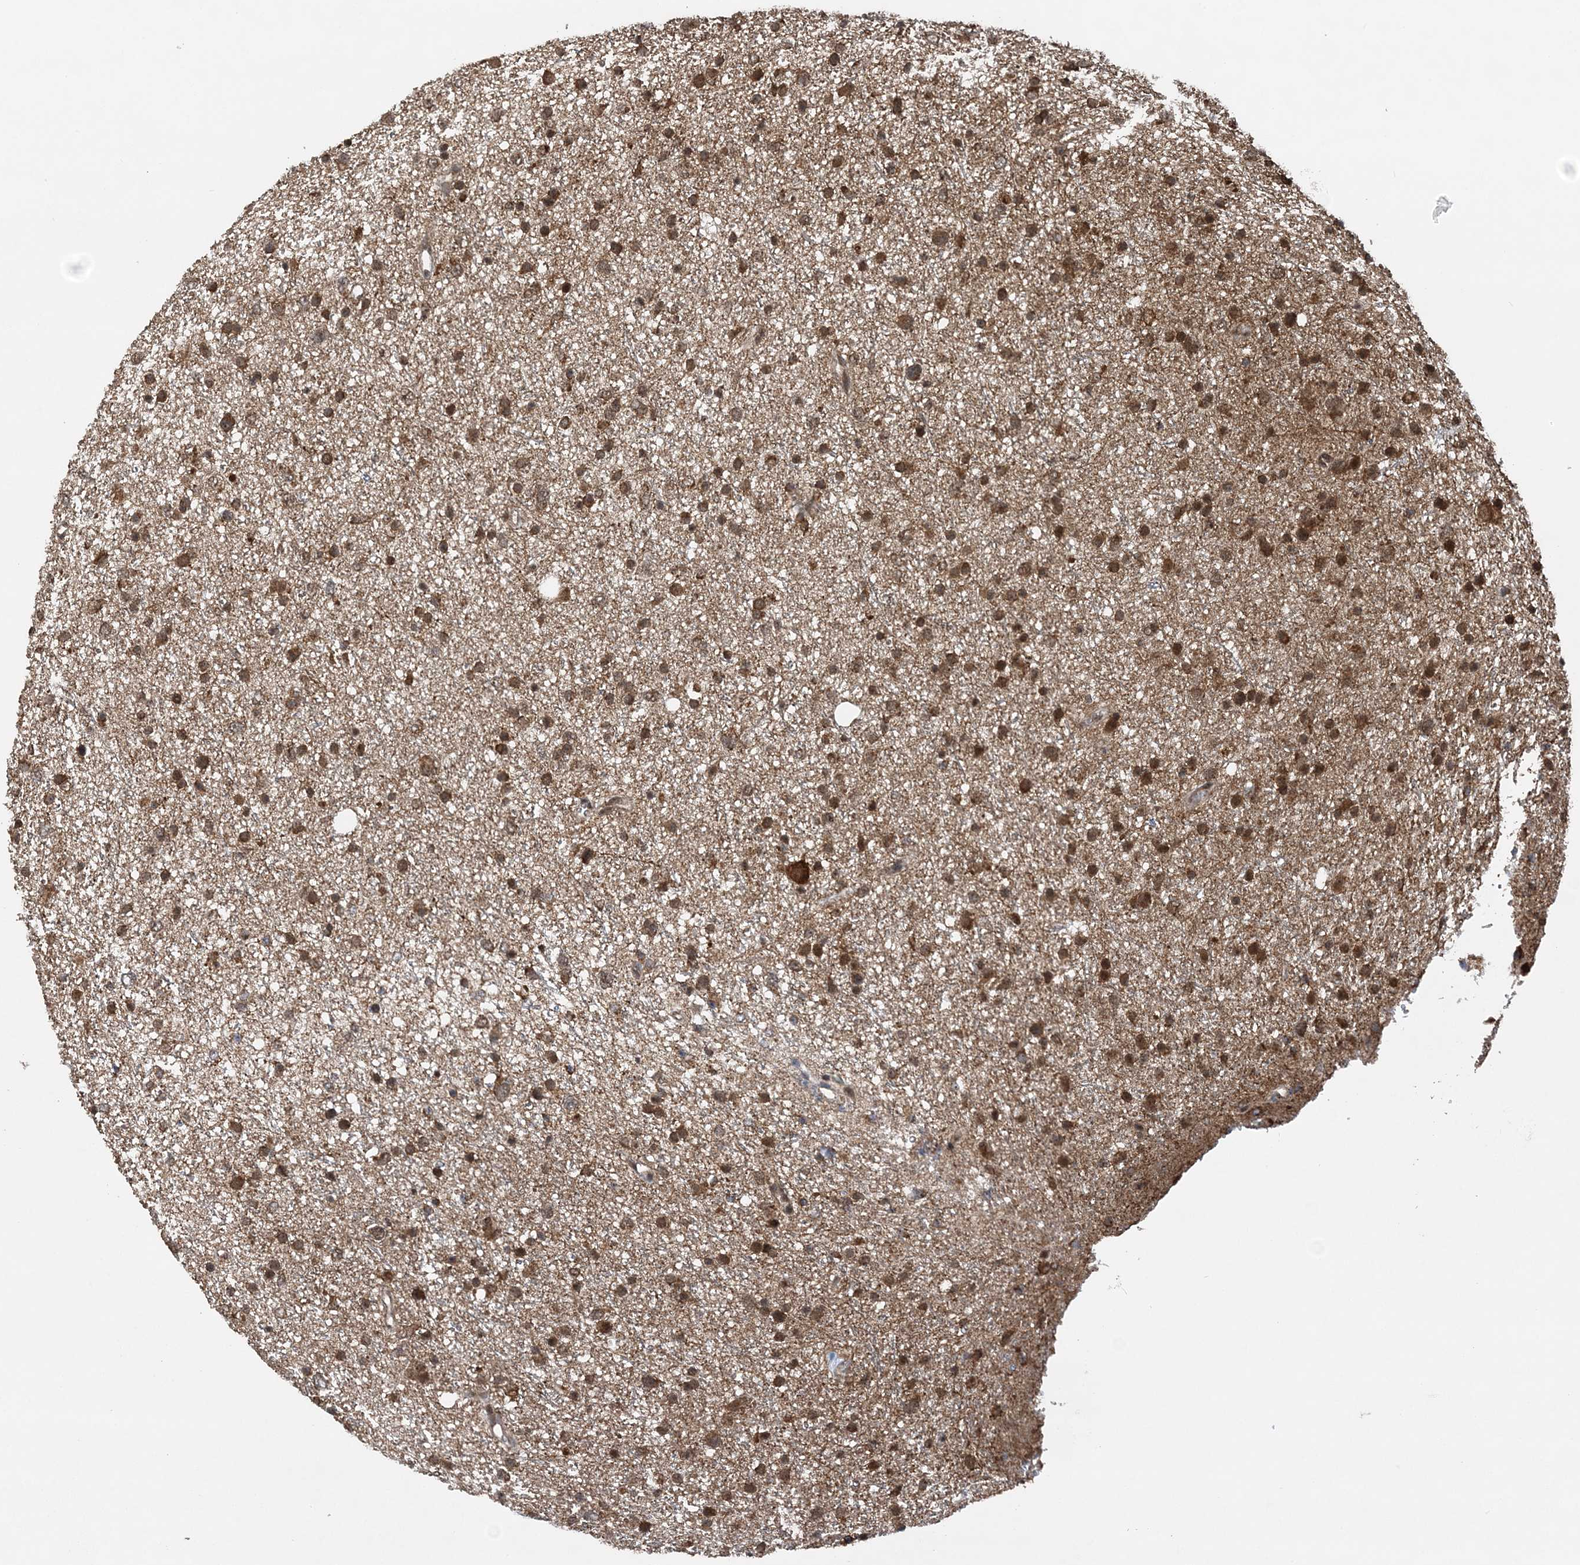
{"staining": {"intensity": "moderate", "quantity": ">75%", "location": "cytoplasmic/membranous"}, "tissue": "glioma", "cell_type": "Tumor cells", "image_type": "cancer", "snomed": [{"axis": "morphology", "description": "Glioma, malignant, Low grade"}, {"axis": "topography", "description": "Cerebral cortex"}], "caption": "This micrograph displays IHC staining of glioma, with medium moderate cytoplasmic/membranous positivity in approximately >75% of tumor cells.", "gene": "PCBP1", "patient": {"sex": "female", "age": 39}}